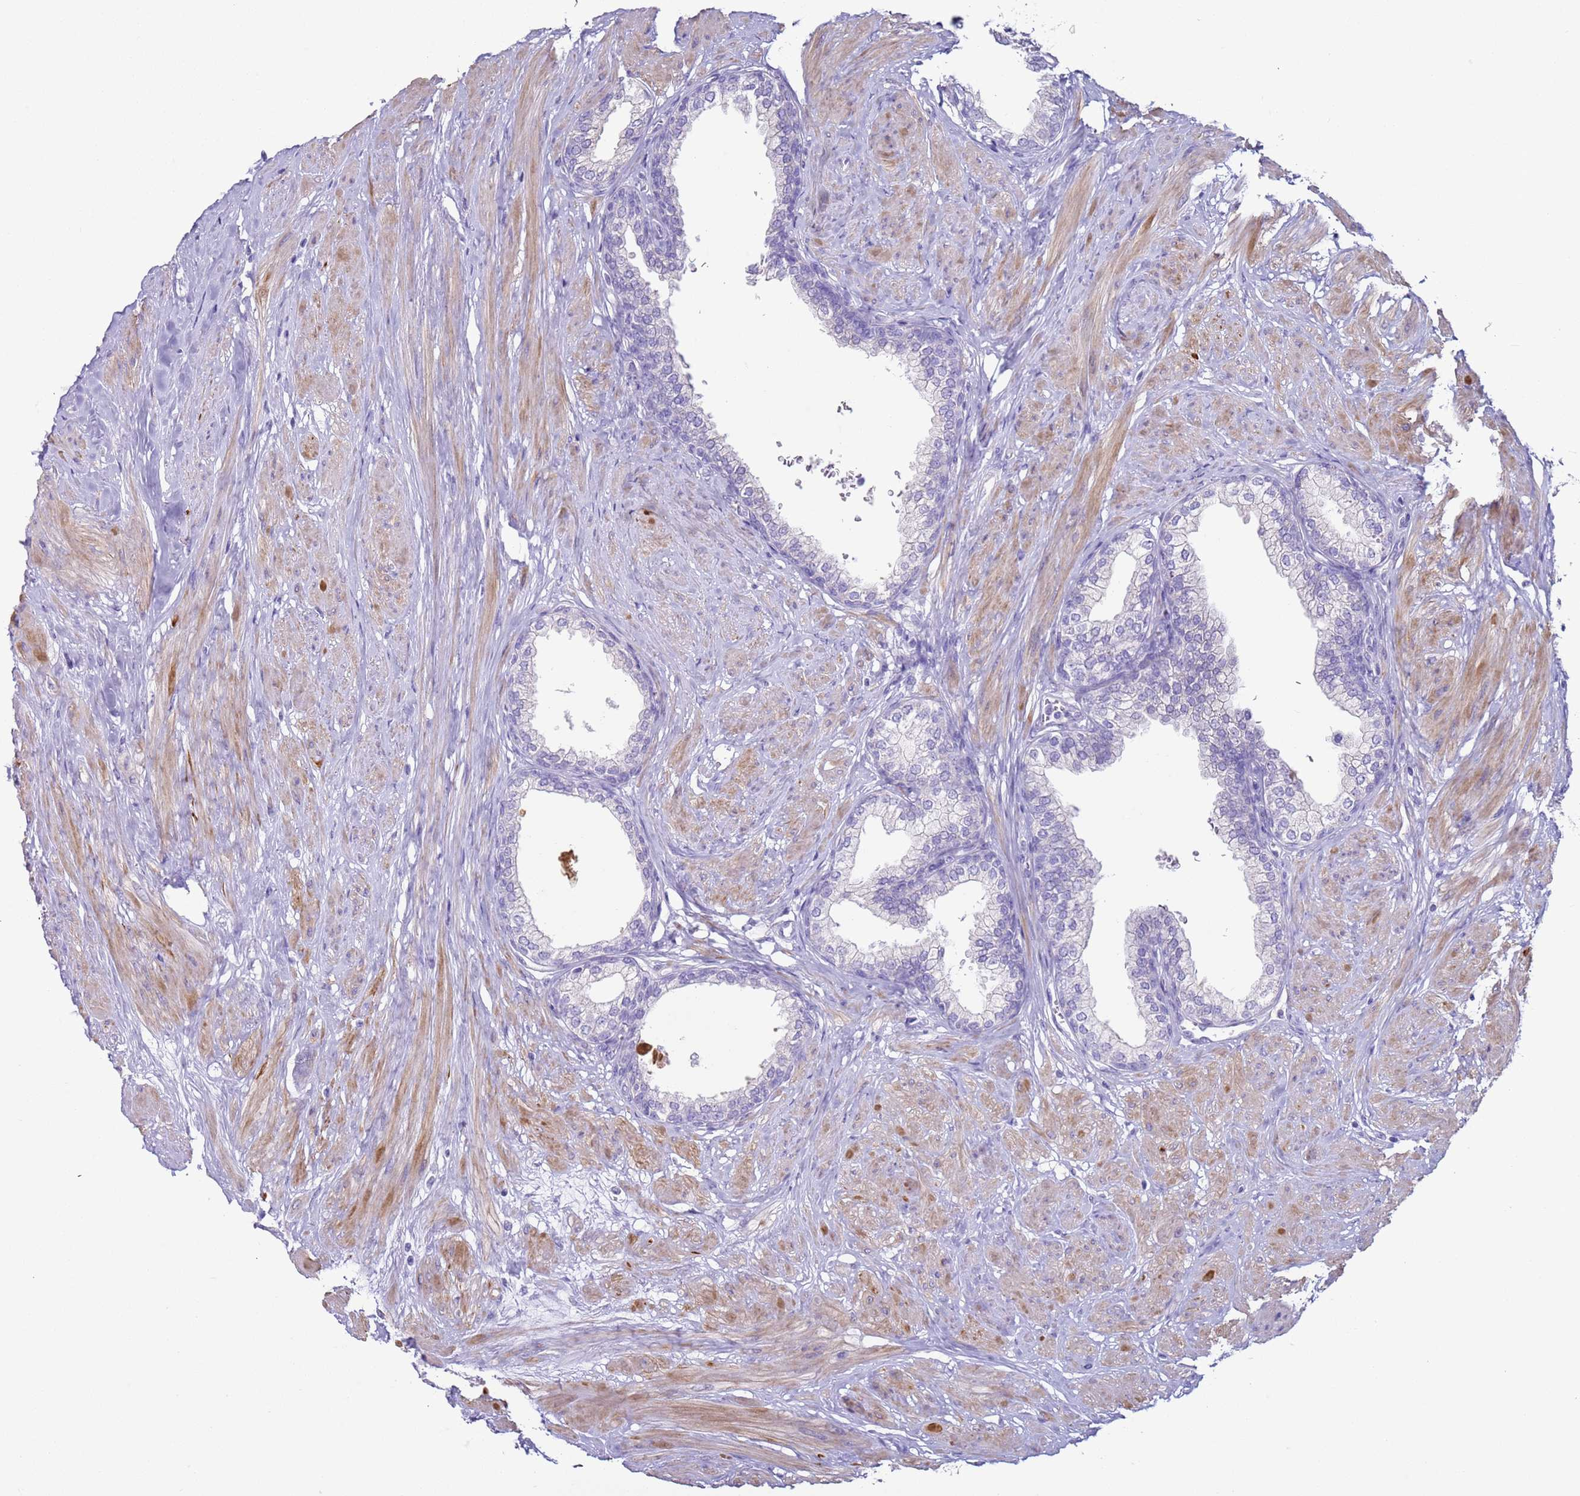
{"staining": {"intensity": "negative", "quantity": "none", "location": "none"}, "tissue": "prostate", "cell_type": "Glandular cells", "image_type": "normal", "snomed": [{"axis": "morphology", "description": "Normal tissue, NOS"}, {"axis": "morphology", "description": "Urothelial carcinoma, Low grade"}, {"axis": "topography", "description": "Urinary bladder"}, {"axis": "topography", "description": "Prostate"}], "caption": "DAB (3,3'-diaminobenzidine) immunohistochemical staining of benign human prostate exhibits no significant staining in glandular cells.", "gene": "NPAP1", "patient": {"sex": "male", "age": 60}}